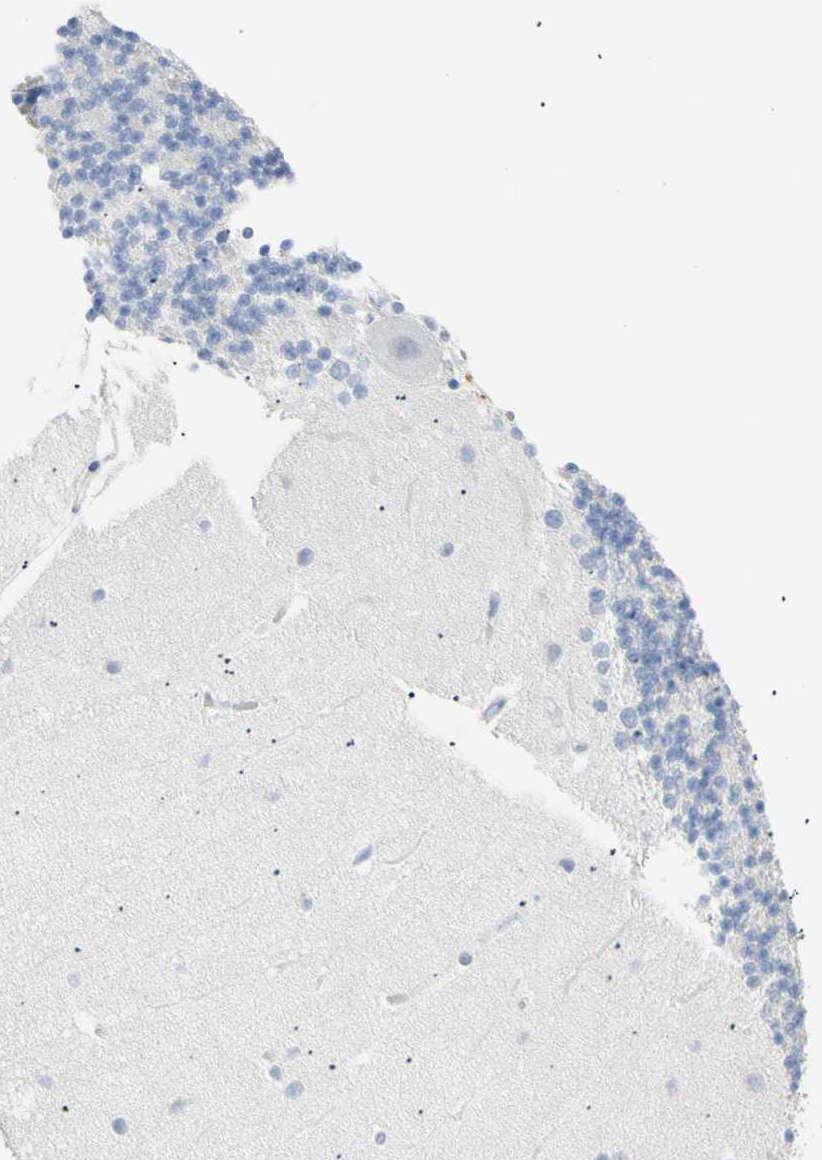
{"staining": {"intensity": "negative", "quantity": "none", "location": "none"}, "tissue": "cerebellum", "cell_type": "Cells in granular layer", "image_type": "normal", "snomed": [{"axis": "morphology", "description": "Normal tissue, NOS"}, {"axis": "topography", "description": "Cerebellum"}], "caption": "DAB (3,3'-diaminobenzidine) immunohistochemical staining of unremarkable human cerebellum shows no significant staining in cells in granular layer.", "gene": "B4GALNT3", "patient": {"sex": "female", "age": 54}}